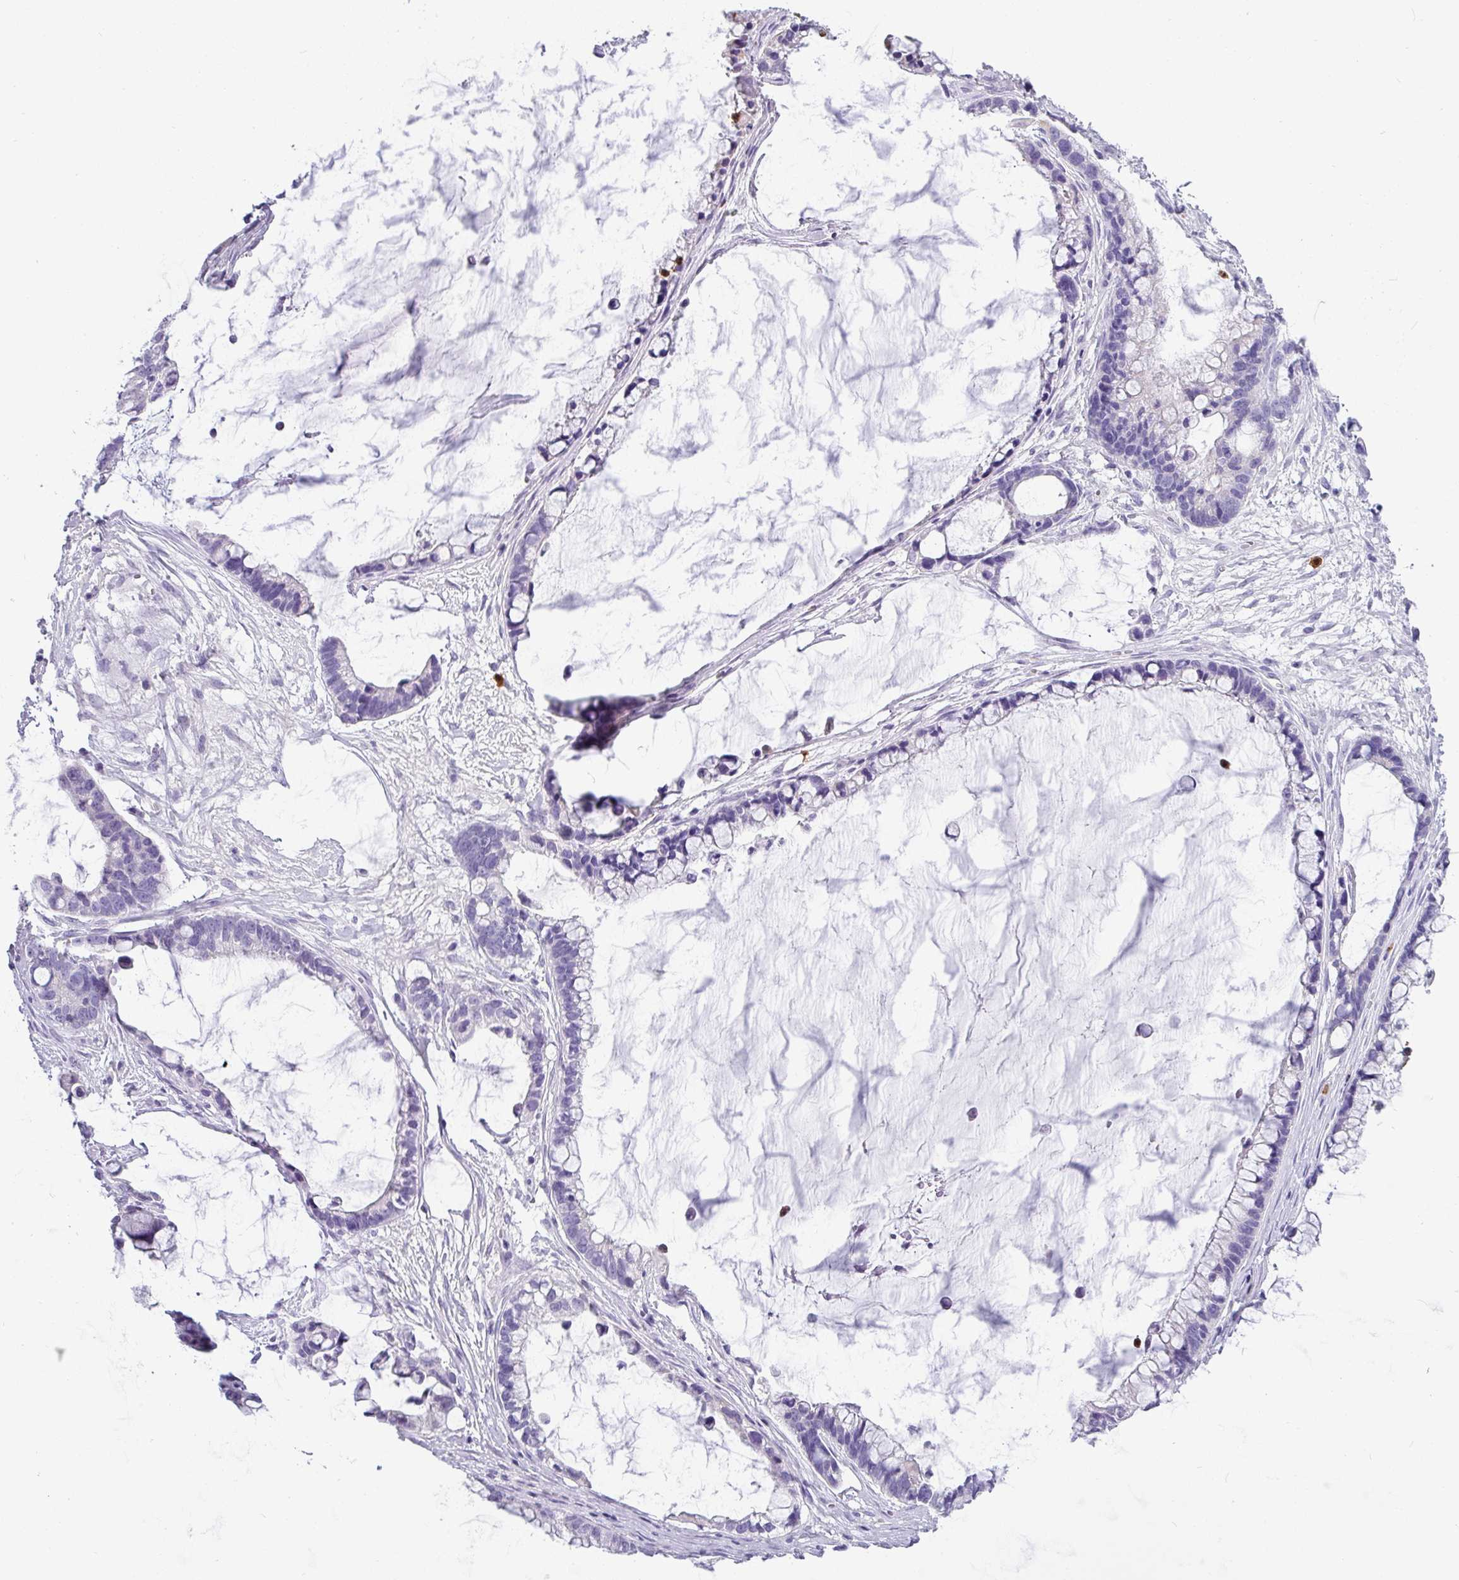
{"staining": {"intensity": "negative", "quantity": "none", "location": "none"}, "tissue": "ovarian cancer", "cell_type": "Tumor cells", "image_type": "cancer", "snomed": [{"axis": "morphology", "description": "Cystadenocarcinoma, mucinous, NOS"}, {"axis": "topography", "description": "Ovary"}], "caption": "High magnification brightfield microscopy of ovarian cancer (mucinous cystadenocarcinoma) stained with DAB (brown) and counterstained with hematoxylin (blue): tumor cells show no significant staining.", "gene": "SH2D3C", "patient": {"sex": "female", "age": 63}}